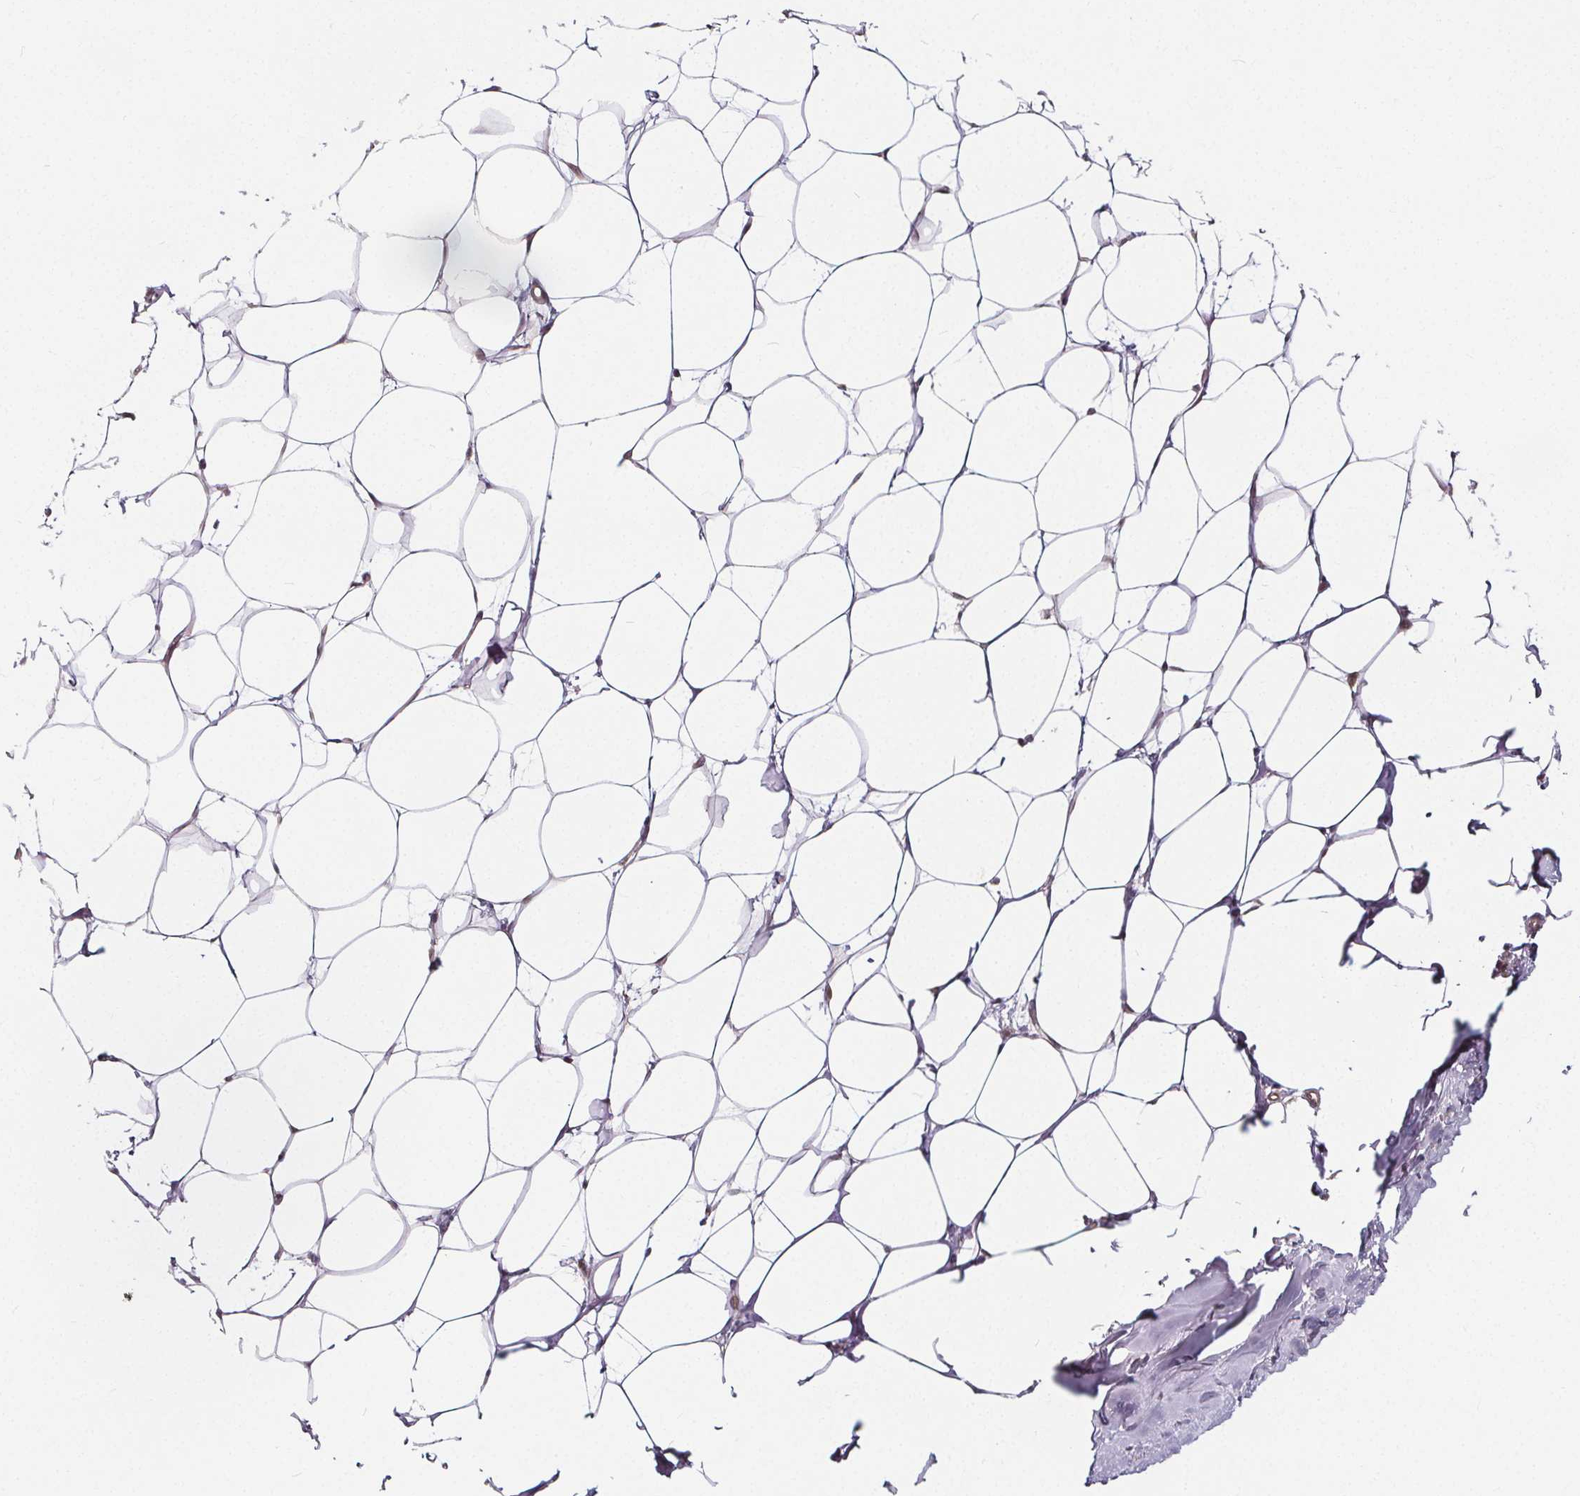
{"staining": {"intensity": "weak", "quantity": "<25%", "location": "nuclear"}, "tissue": "breast", "cell_type": "Adipocytes", "image_type": "normal", "snomed": [{"axis": "morphology", "description": "Normal tissue, NOS"}, {"axis": "topography", "description": "Breast"}], "caption": "The immunohistochemistry (IHC) photomicrograph has no significant staining in adipocytes of breast.", "gene": "AKT1S1", "patient": {"sex": "female", "age": 27}}